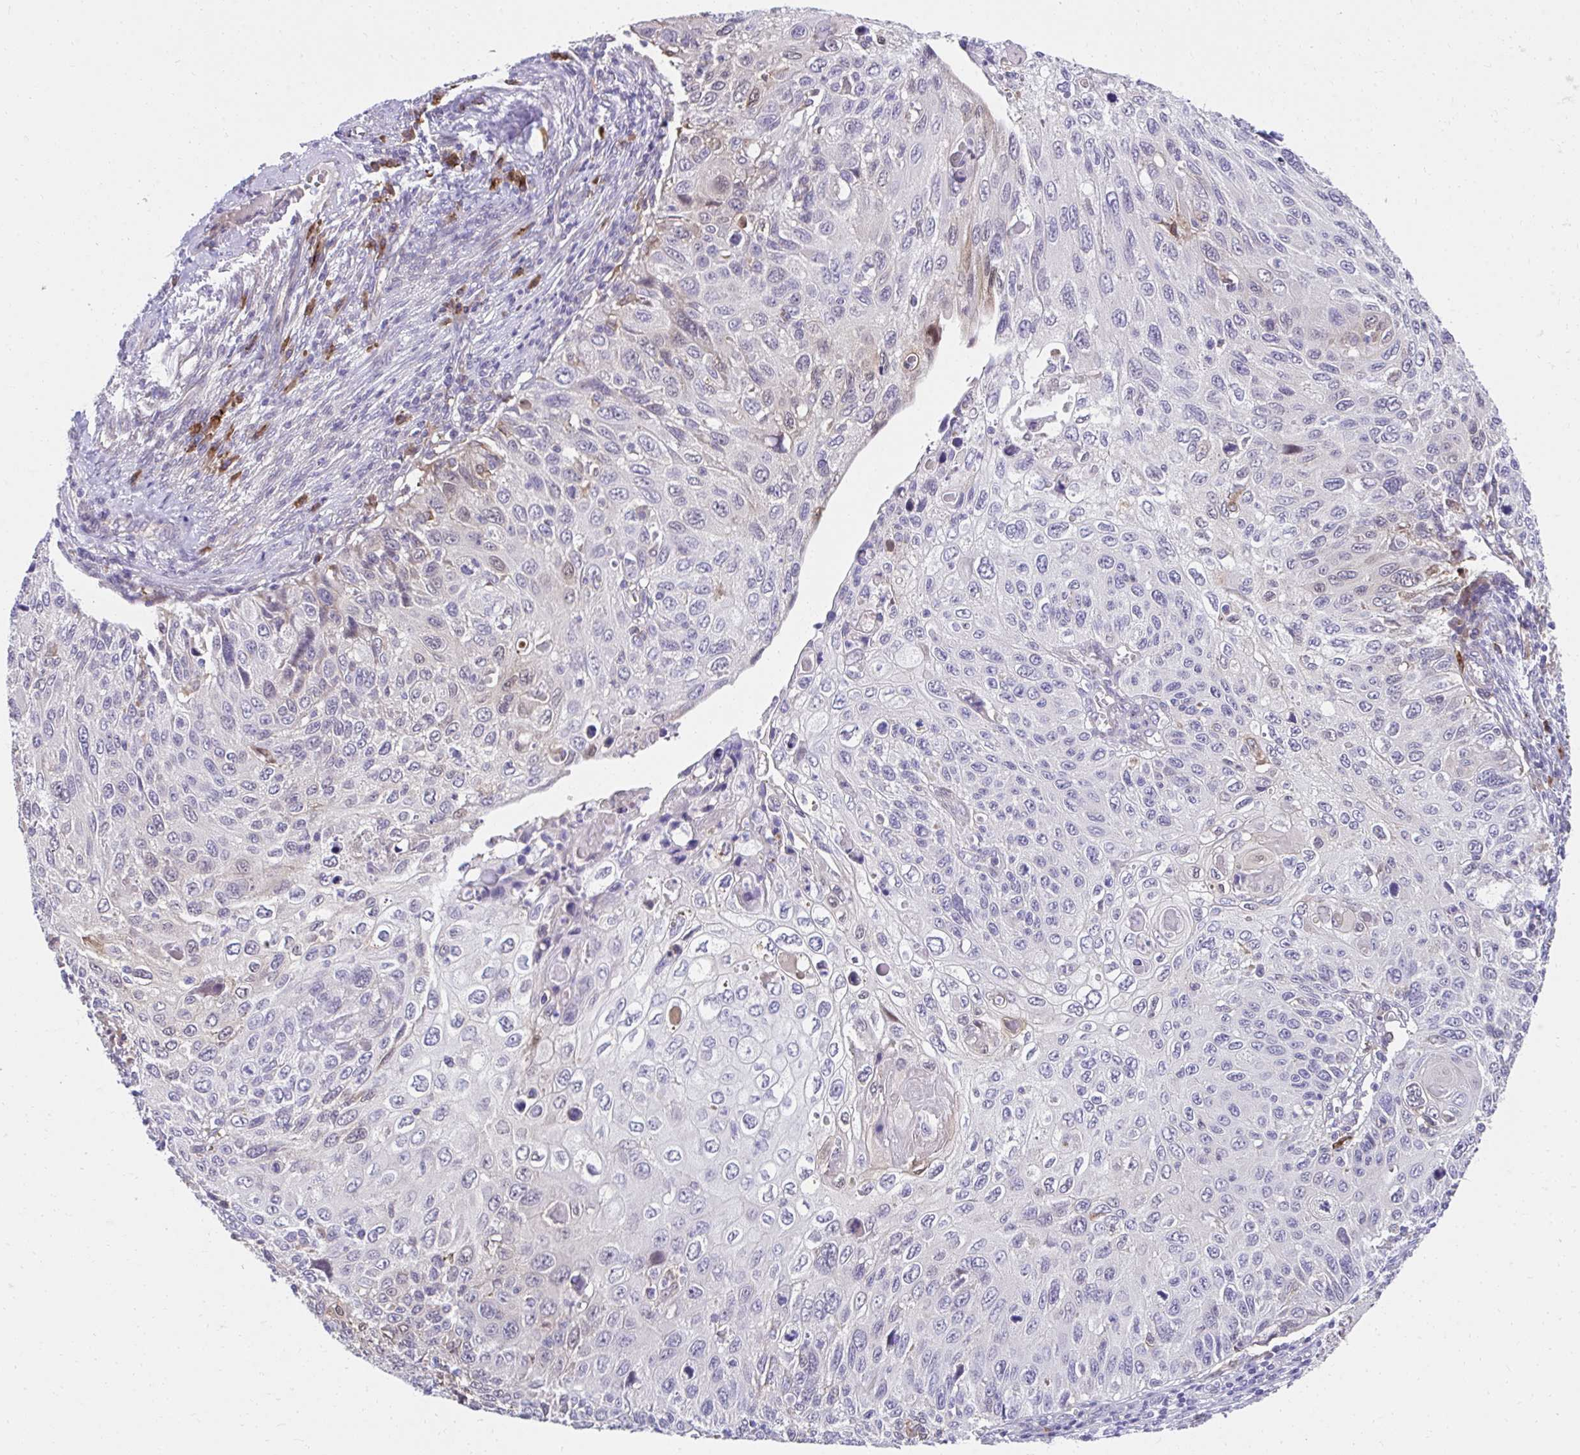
{"staining": {"intensity": "negative", "quantity": "none", "location": "none"}, "tissue": "cervical cancer", "cell_type": "Tumor cells", "image_type": "cancer", "snomed": [{"axis": "morphology", "description": "Squamous cell carcinoma, NOS"}, {"axis": "topography", "description": "Cervix"}], "caption": "Immunohistochemistry (IHC) histopathology image of neoplastic tissue: human squamous cell carcinoma (cervical) stained with DAB (3,3'-diaminobenzidine) displays no significant protein staining in tumor cells.", "gene": "SLAMF7", "patient": {"sex": "female", "age": 70}}